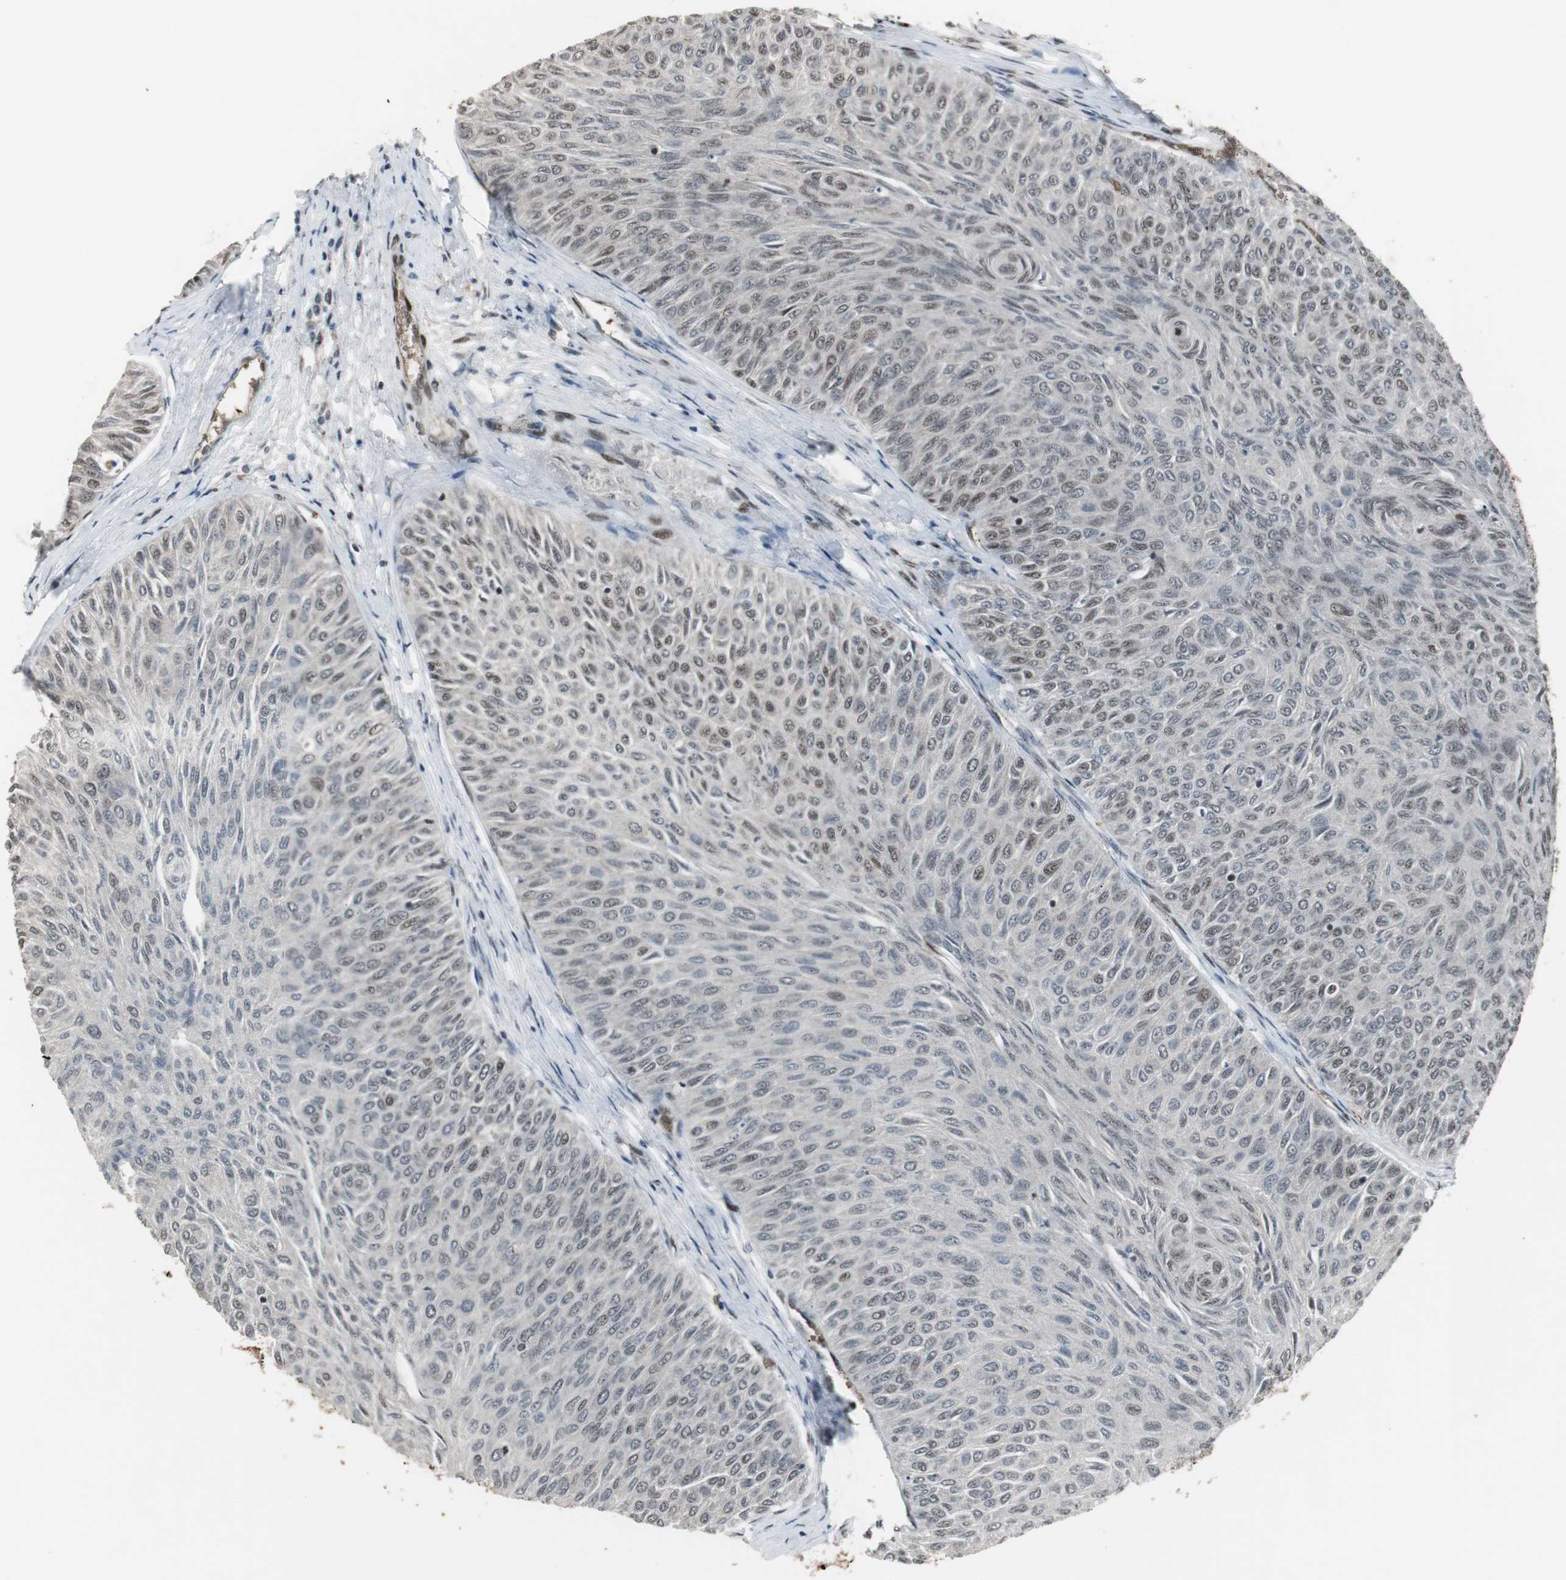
{"staining": {"intensity": "moderate", "quantity": ">75%", "location": "nuclear"}, "tissue": "urothelial cancer", "cell_type": "Tumor cells", "image_type": "cancer", "snomed": [{"axis": "morphology", "description": "Urothelial carcinoma, Low grade"}, {"axis": "topography", "description": "Urinary bladder"}], "caption": "Immunohistochemical staining of human urothelial cancer demonstrates medium levels of moderate nuclear protein expression in about >75% of tumor cells.", "gene": "TAF5", "patient": {"sex": "male", "age": 78}}